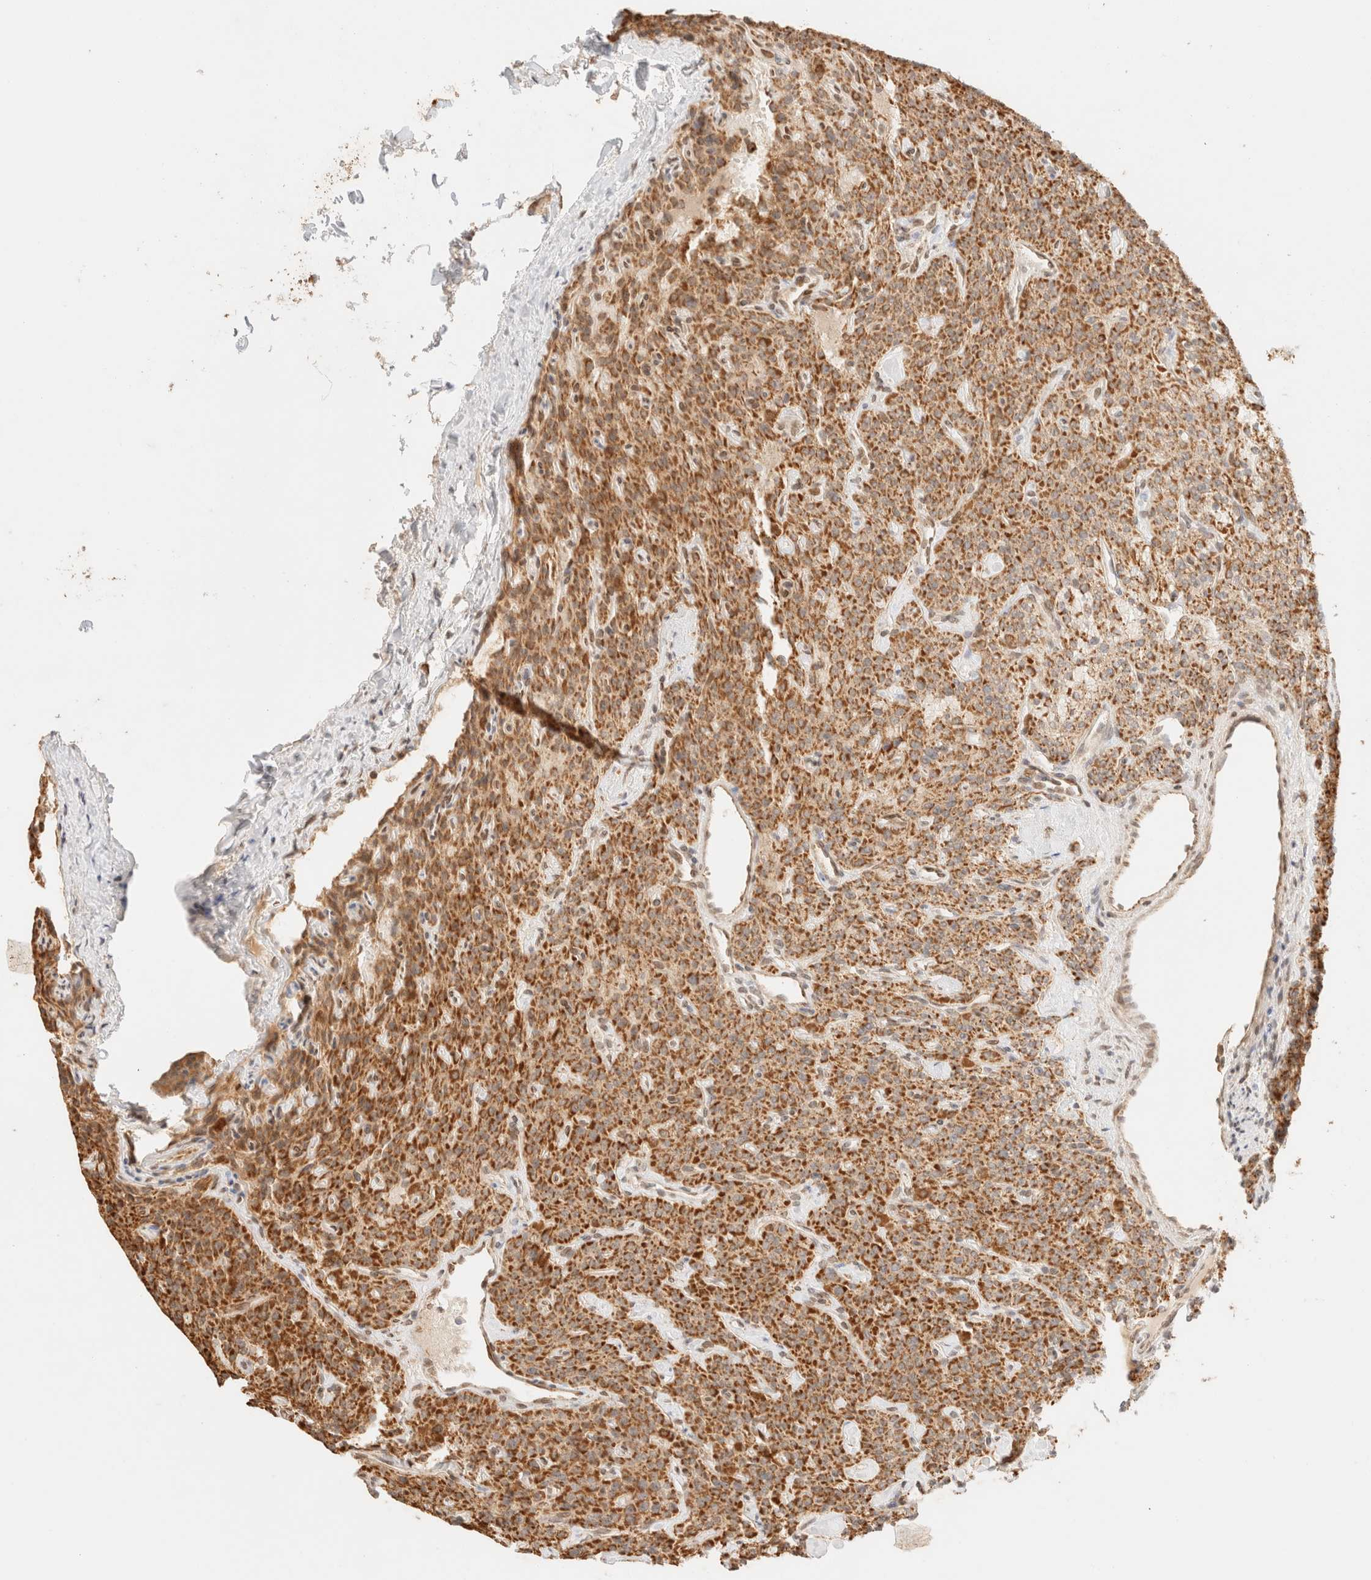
{"staining": {"intensity": "moderate", "quantity": ">75%", "location": "cytoplasmic/membranous"}, "tissue": "parathyroid gland", "cell_type": "Glandular cells", "image_type": "normal", "snomed": [{"axis": "morphology", "description": "Normal tissue, NOS"}, {"axis": "topography", "description": "Parathyroid gland"}], "caption": "IHC staining of normal parathyroid gland, which displays medium levels of moderate cytoplasmic/membranous expression in approximately >75% of glandular cells indicating moderate cytoplasmic/membranous protein staining. The staining was performed using DAB (3,3'-diaminobenzidine) (brown) for protein detection and nuclei were counterstained in hematoxylin (blue).", "gene": "TACO1", "patient": {"sex": "male", "age": 46}}